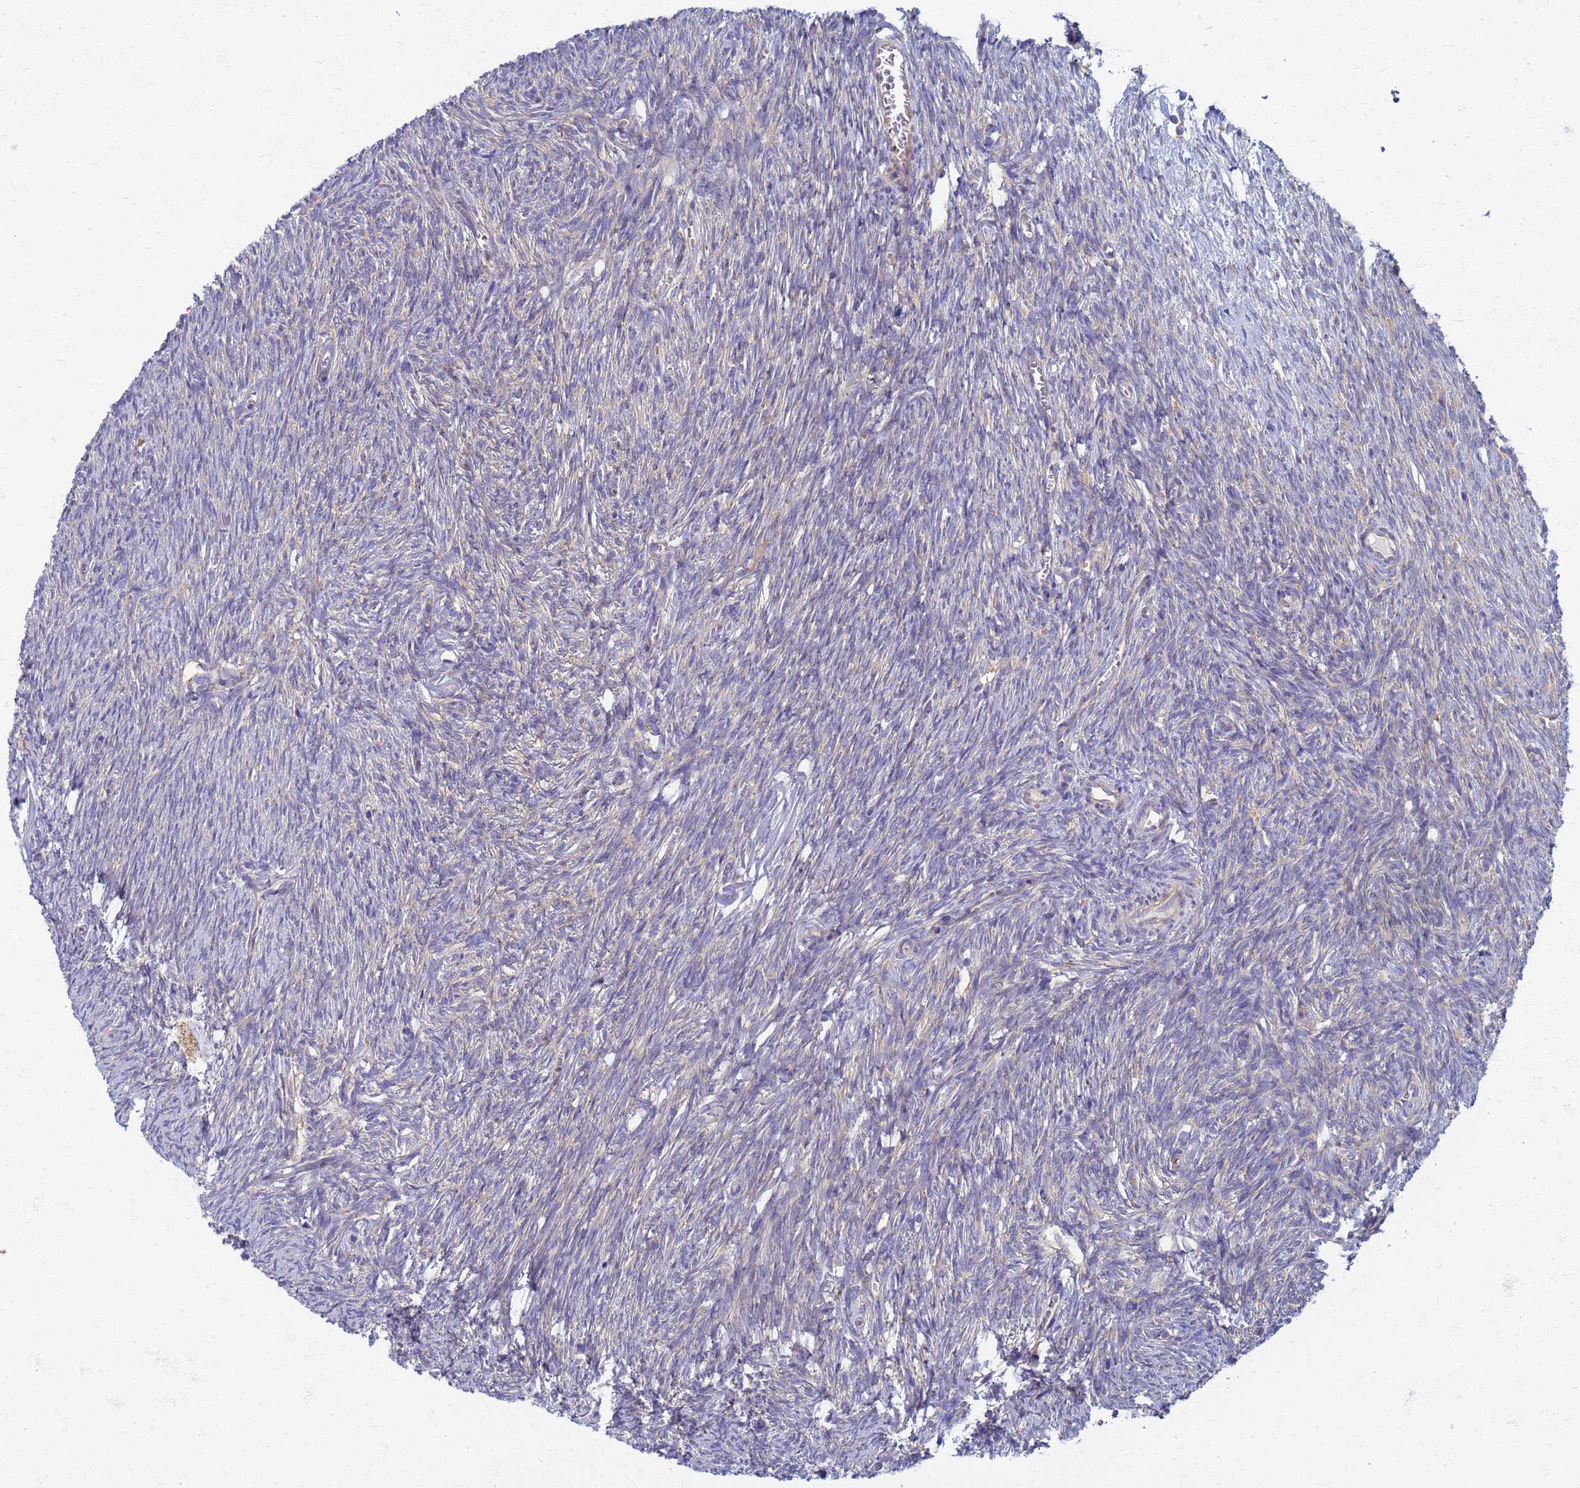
{"staining": {"intensity": "negative", "quantity": "none", "location": "none"}, "tissue": "ovary", "cell_type": "Ovarian stroma cells", "image_type": "normal", "snomed": [{"axis": "morphology", "description": "Normal tissue, NOS"}, {"axis": "topography", "description": "Ovary"}], "caption": "Histopathology image shows no protein expression in ovarian stroma cells of normal ovary.", "gene": "EEA1", "patient": {"sex": "female", "age": 44}}